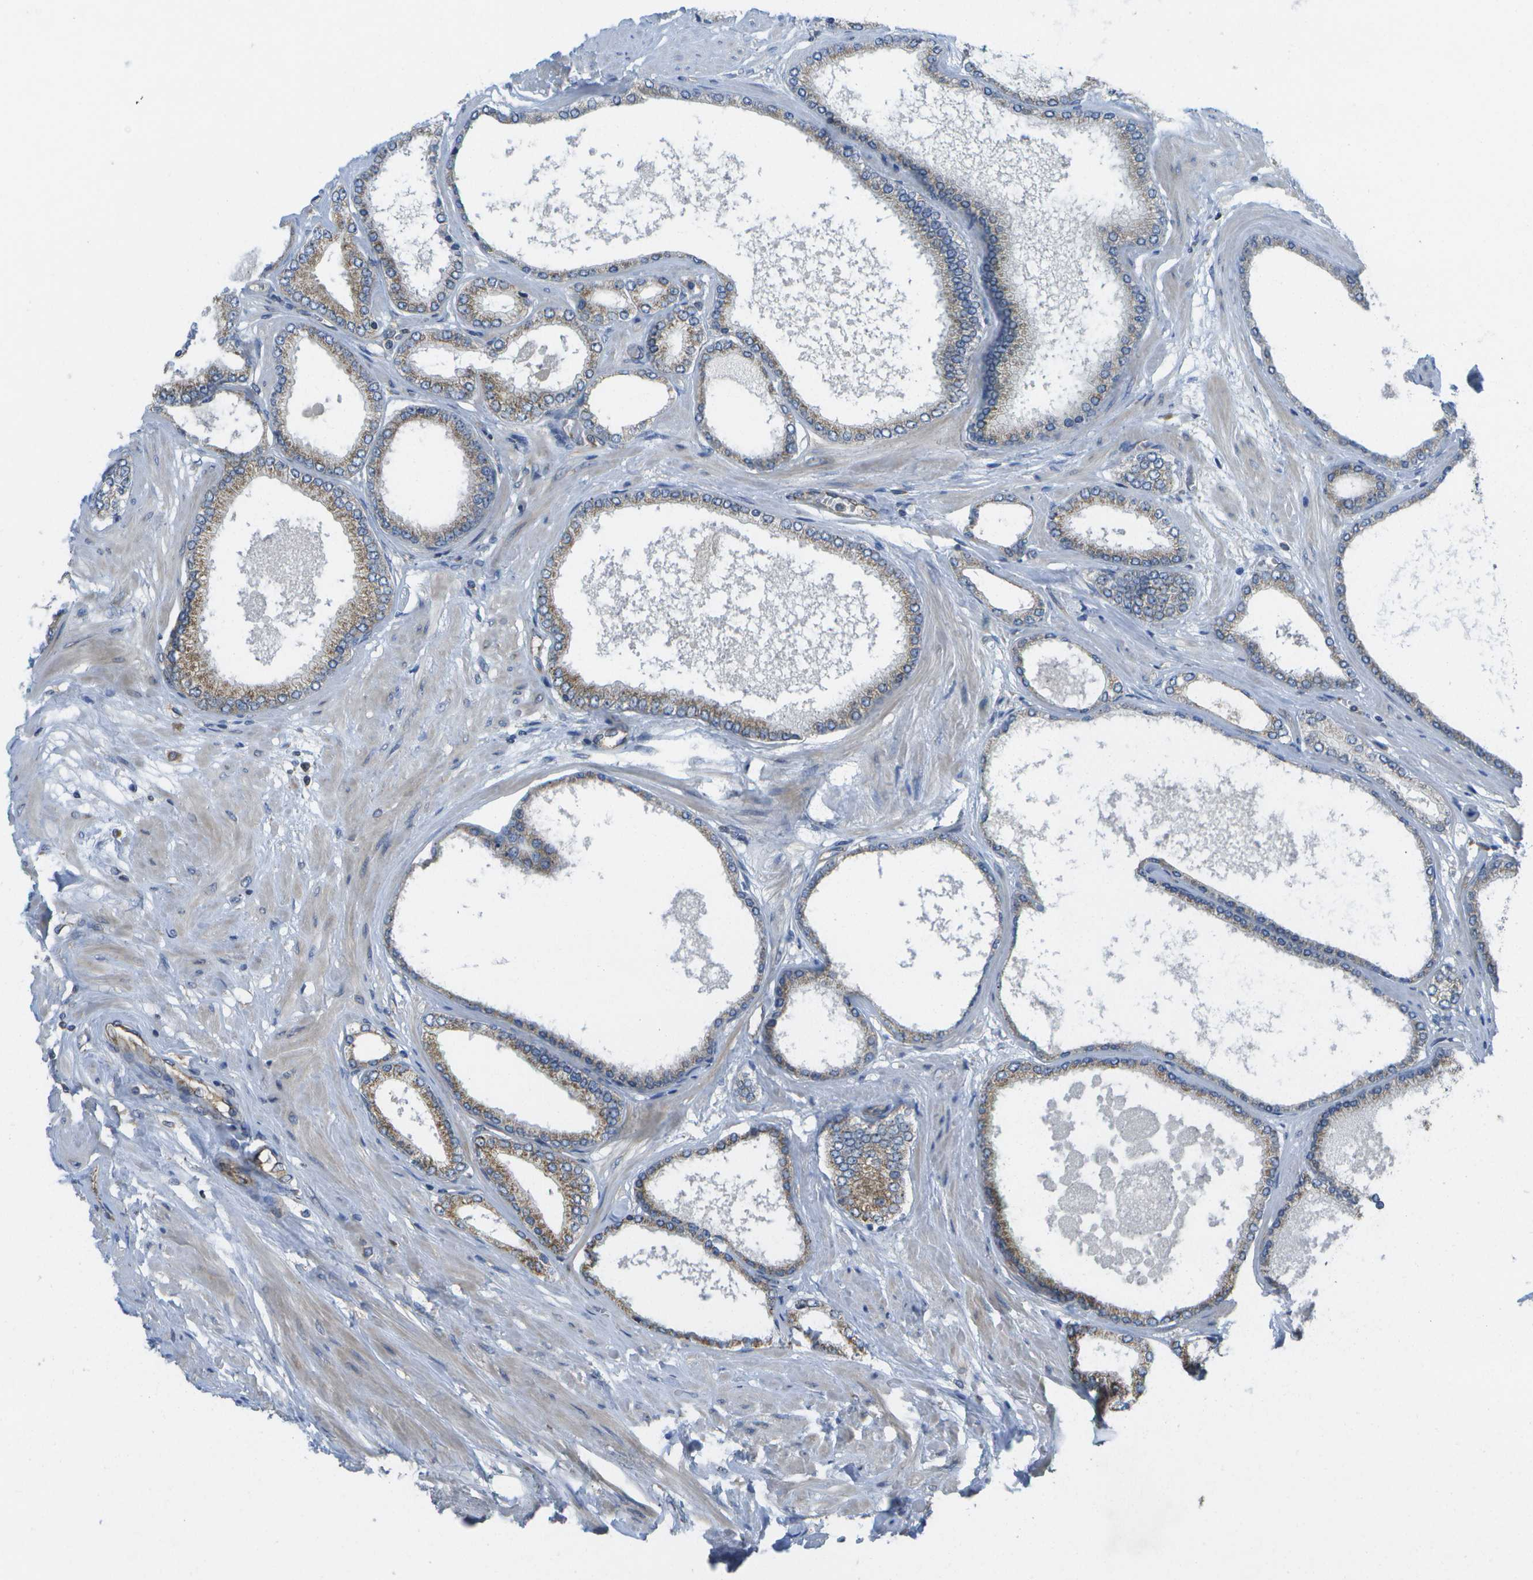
{"staining": {"intensity": "moderate", "quantity": "25%-75%", "location": "cytoplasmic/membranous"}, "tissue": "prostate cancer", "cell_type": "Tumor cells", "image_type": "cancer", "snomed": [{"axis": "morphology", "description": "Adenocarcinoma, High grade"}, {"axis": "topography", "description": "Prostate"}], "caption": "Immunohistochemical staining of prostate cancer (adenocarcinoma (high-grade)) reveals moderate cytoplasmic/membranous protein expression in about 25%-75% of tumor cells.", "gene": "DPM3", "patient": {"sex": "male", "age": 61}}